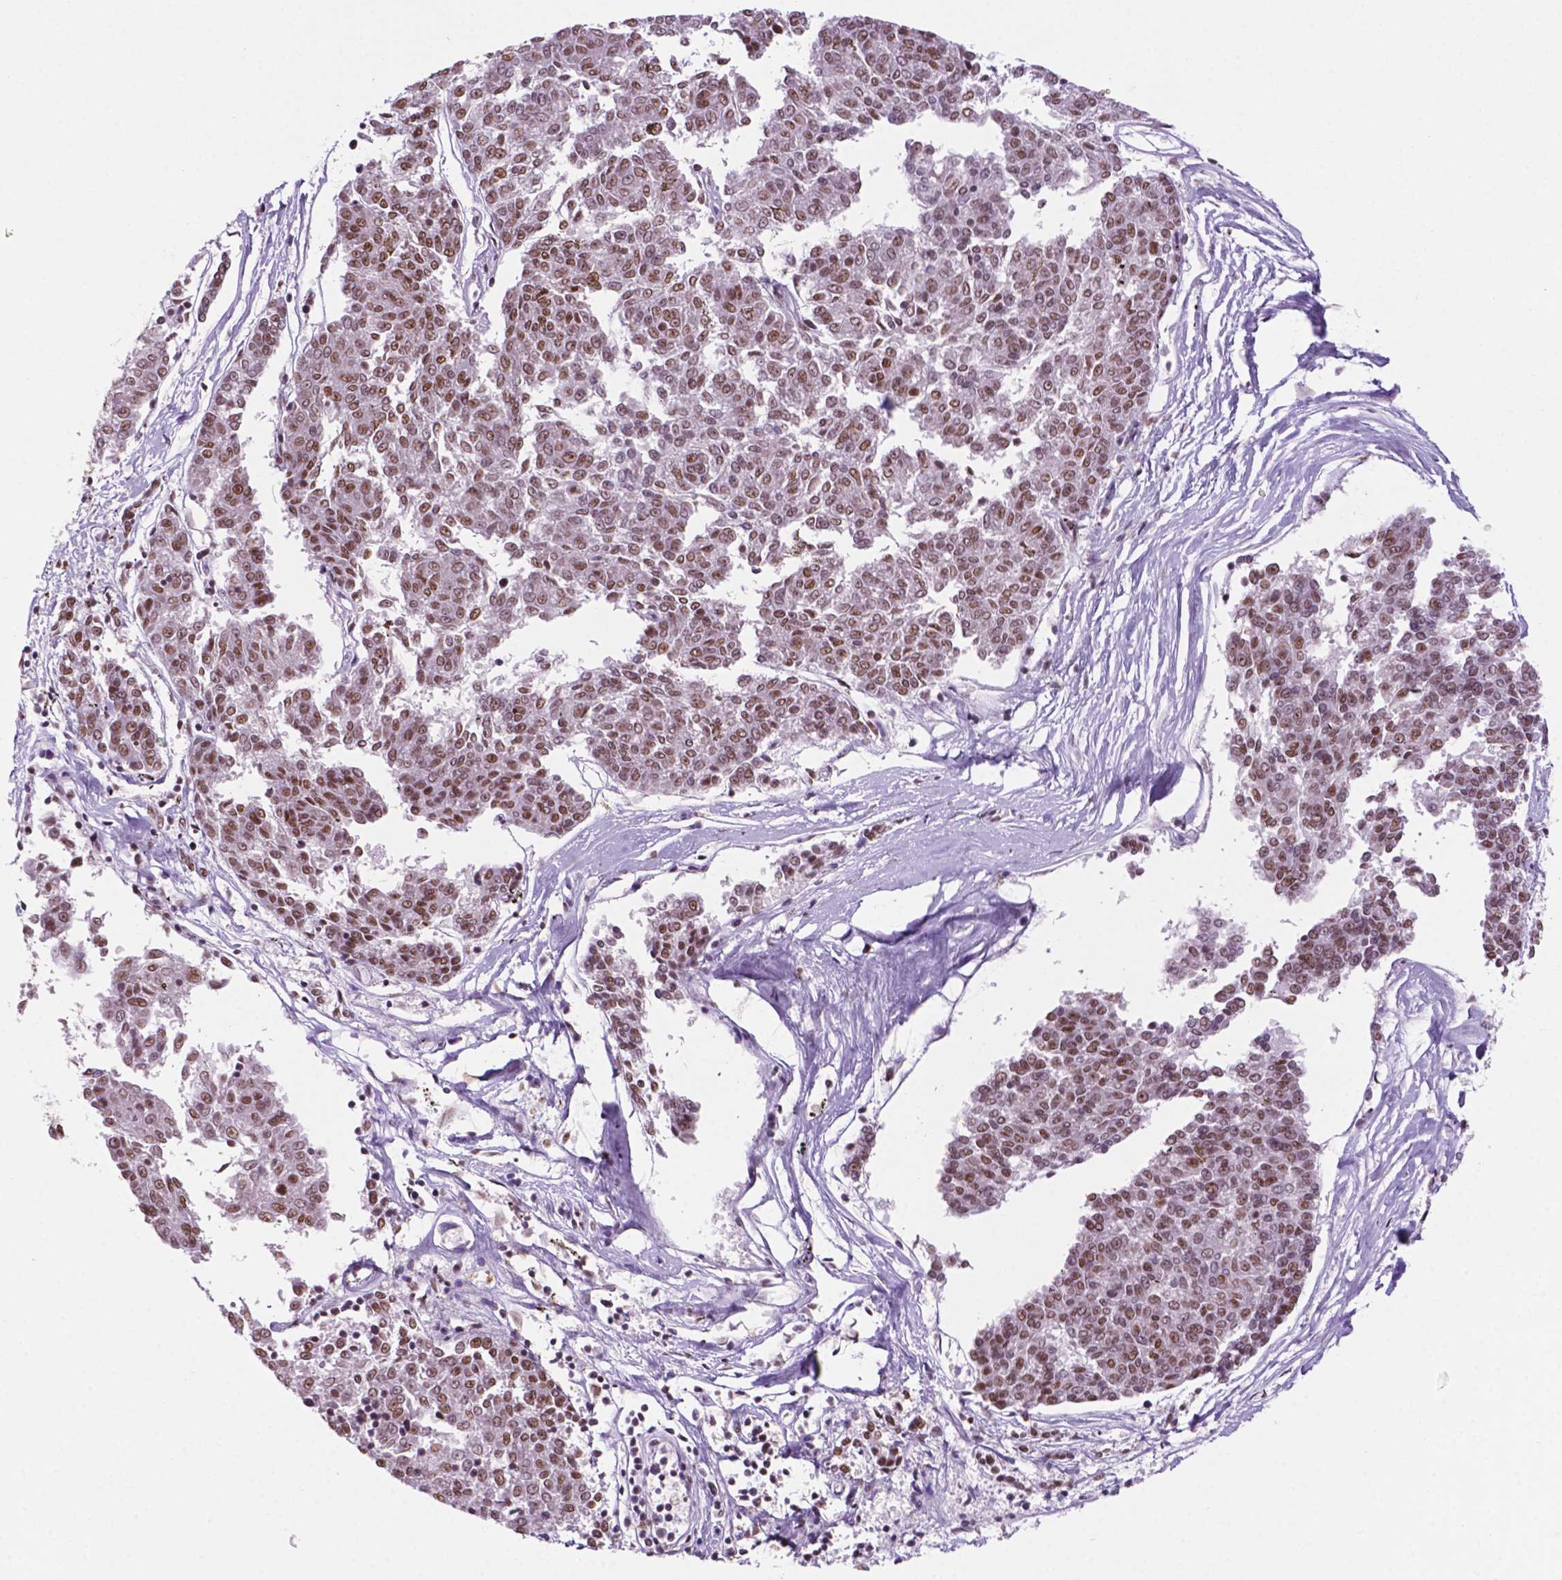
{"staining": {"intensity": "weak", "quantity": ">75%", "location": "nuclear"}, "tissue": "melanoma", "cell_type": "Tumor cells", "image_type": "cancer", "snomed": [{"axis": "morphology", "description": "Malignant melanoma, NOS"}, {"axis": "topography", "description": "Skin"}], "caption": "Brown immunohistochemical staining in human malignant melanoma displays weak nuclear positivity in approximately >75% of tumor cells.", "gene": "MLH1", "patient": {"sex": "female", "age": 72}}